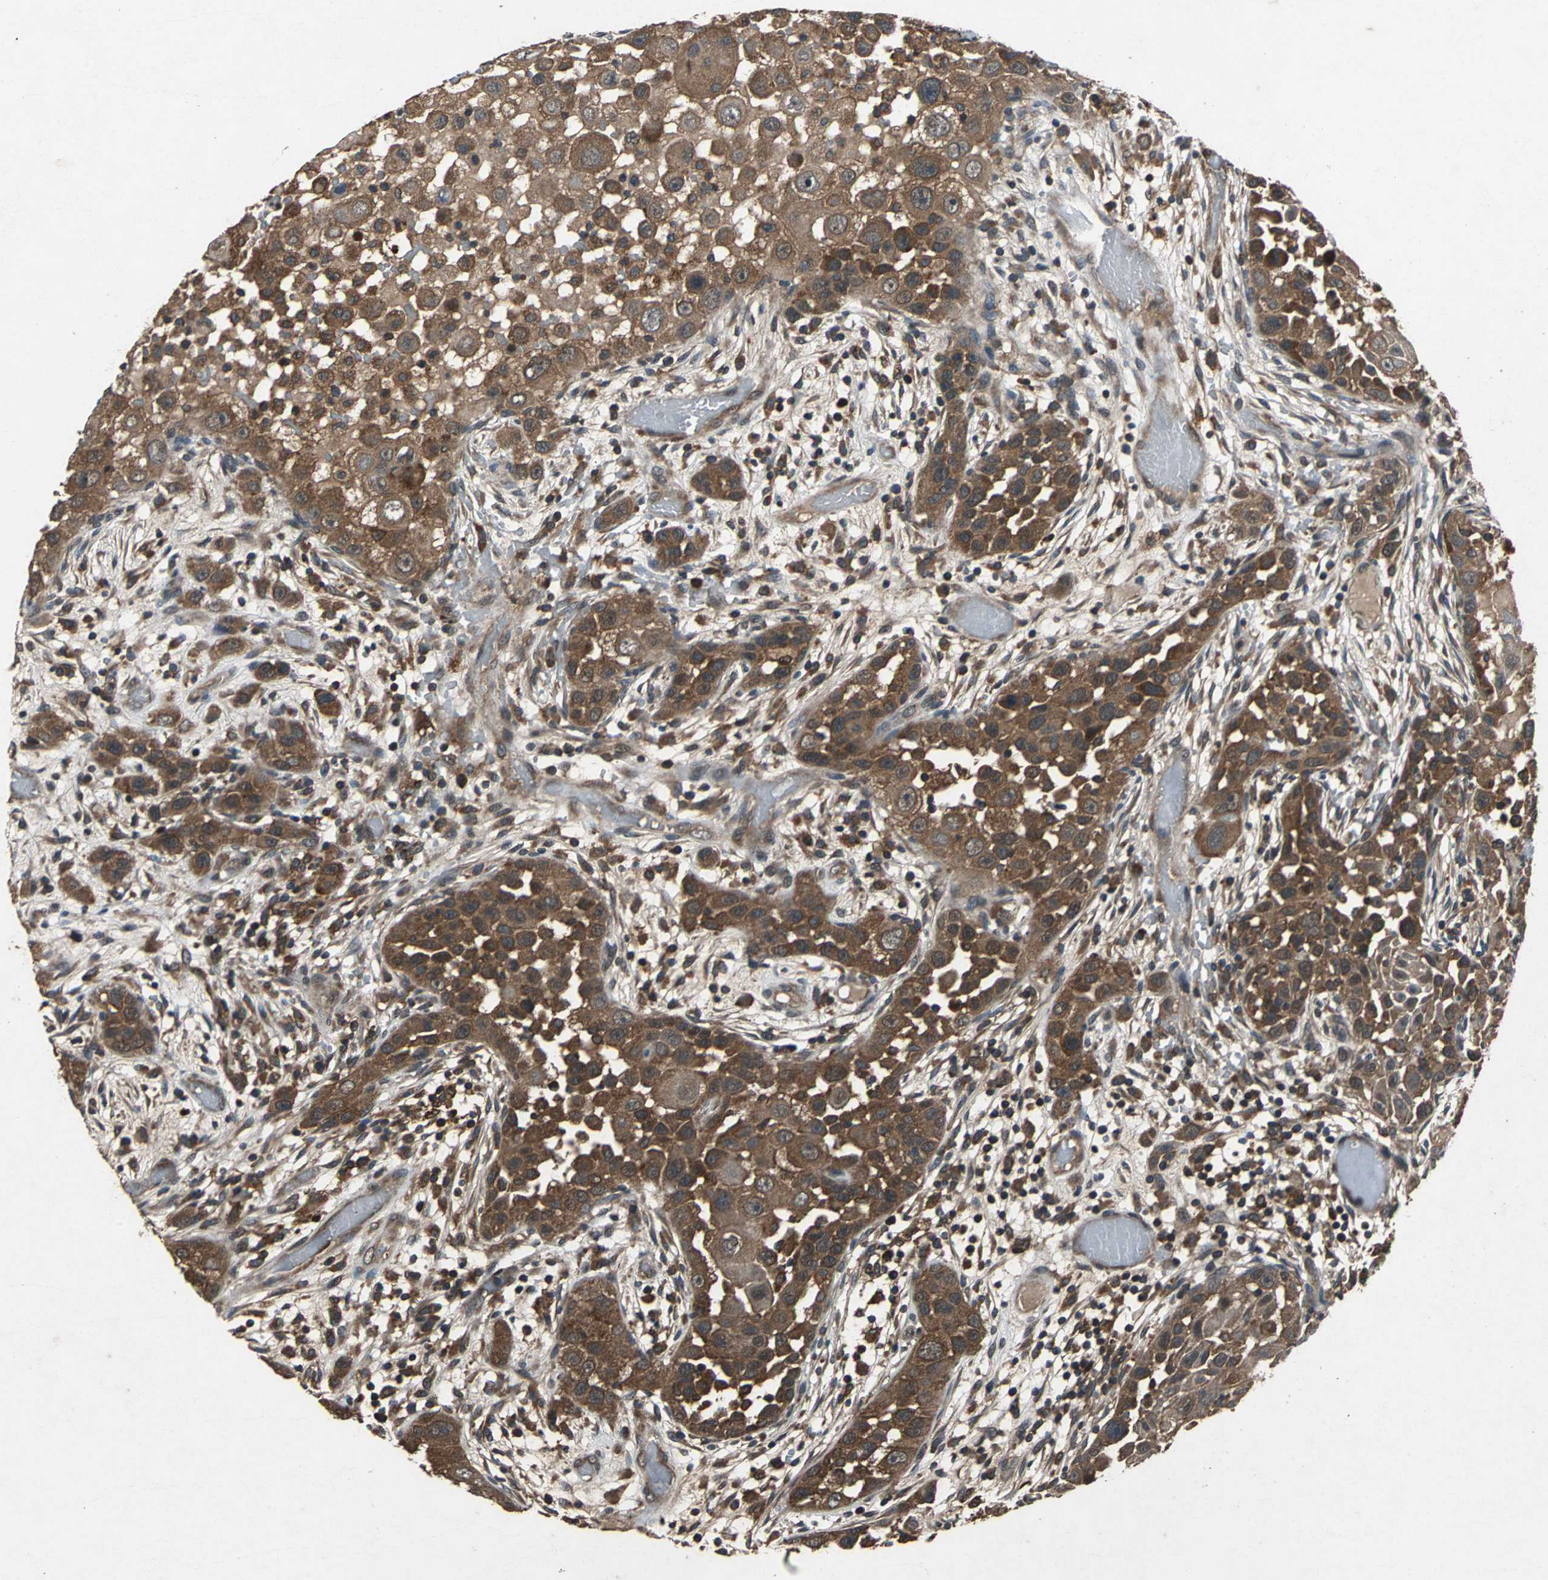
{"staining": {"intensity": "strong", "quantity": ">75%", "location": "cytoplasmic/membranous"}, "tissue": "head and neck cancer", "cell_type": "Tumor cells", "image_type": "cancer", "snomed": [{"axis": "morphology", "description": "Carcinoma, NOS"}, {"axis": "topography", "description": "Head-Neck"}], "caption": "Human head and neck cancer stained for a protein (brown) displays strong cytoplasmic/membranous positive staining in approximately >75% of tumor cells.", "gene": "ZNF608", "patient": {"sex": "male", "age": 87}}